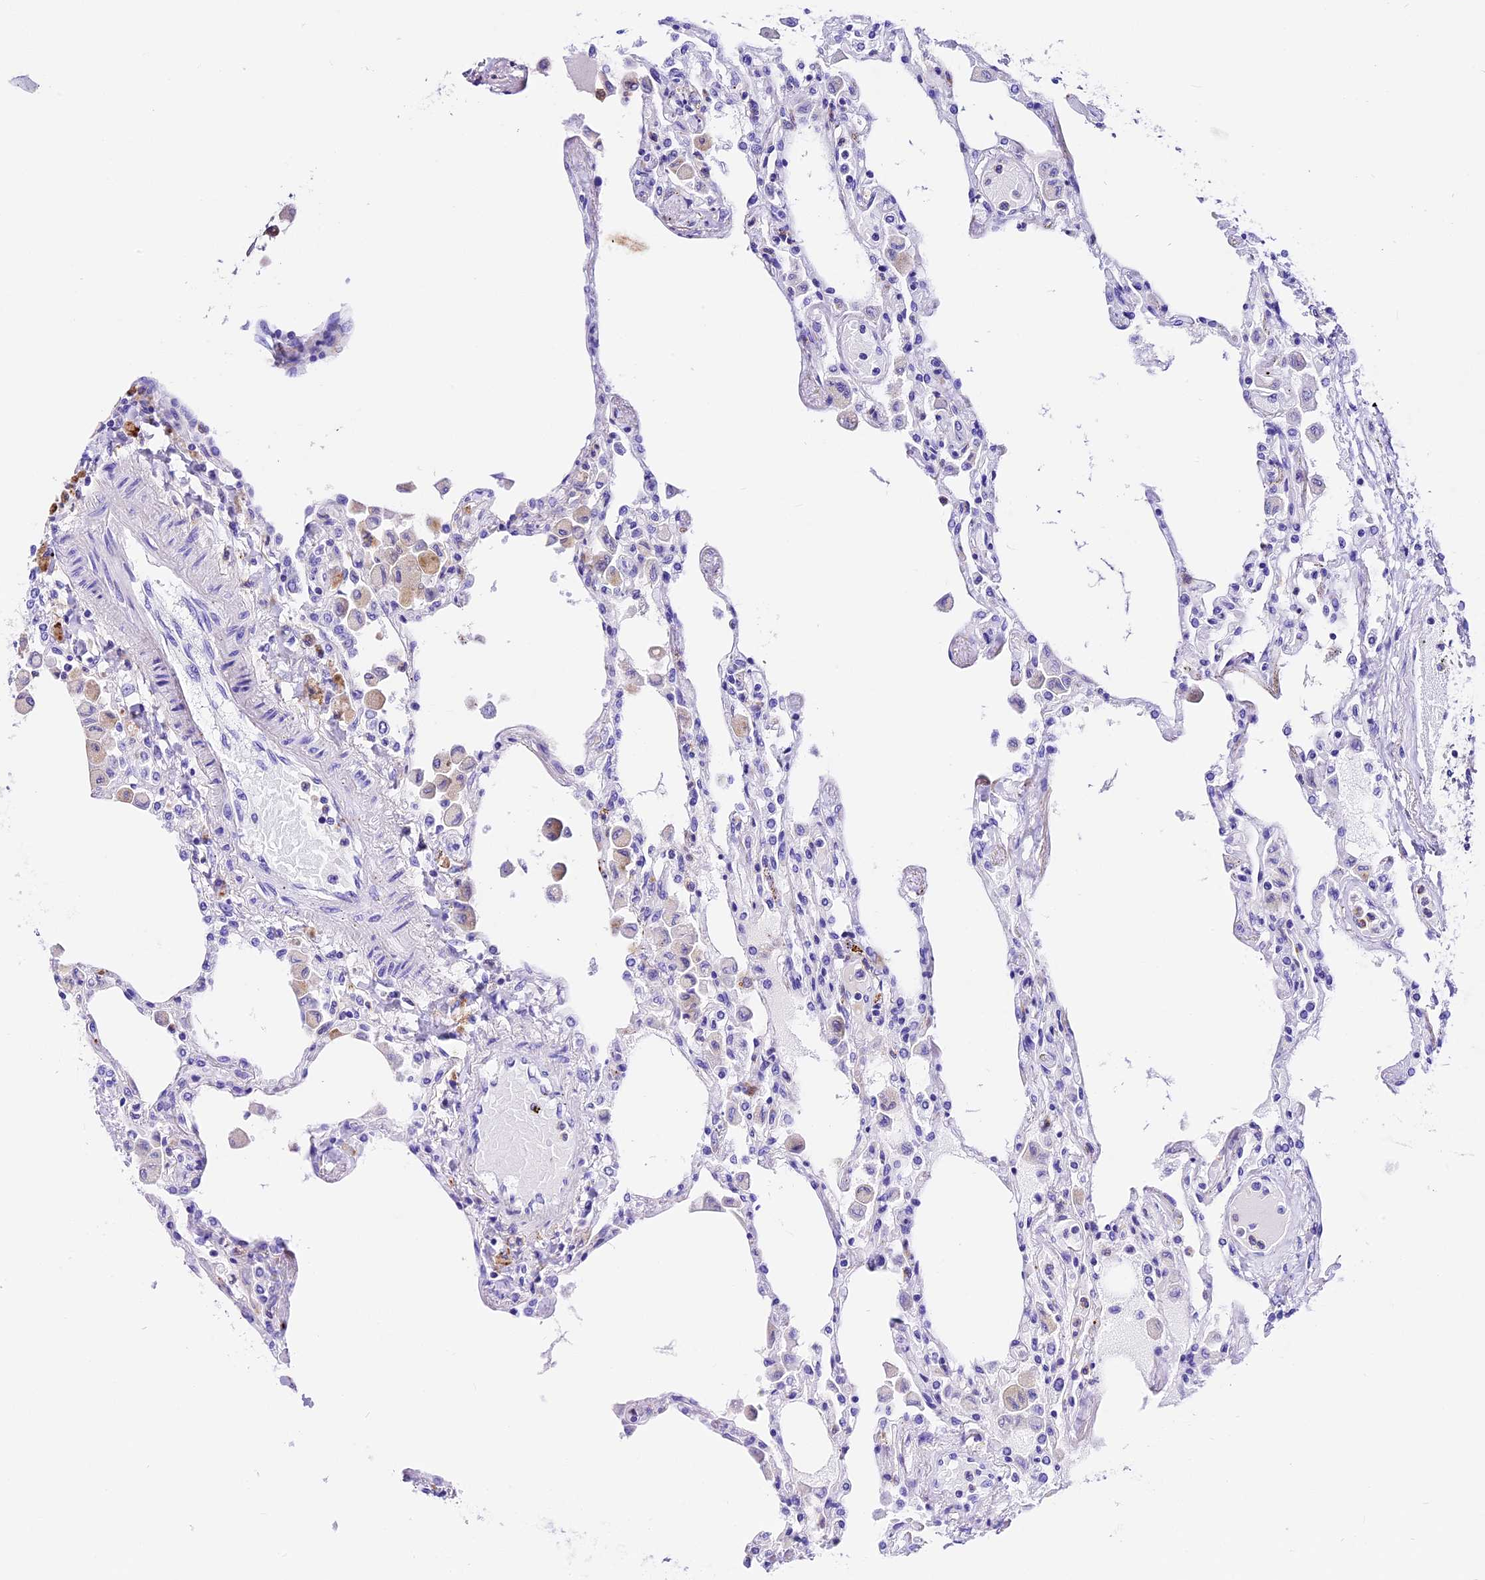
{"staining": {"intensity": "negative", "quantity": "none", "location": "none"}, "tissue": "lung", "cell_type": "Alveolar cells", "image_type": "normal", "snomed": [{"axis": "morphology", "description": "Normal tissue, NOS"}, {"axis": "topography", "description": "Bronchus"}, {"axis": "topography", "description": "Lung"}], "caption": "Normal lung was stained to show a protein in brown. There is no significant staining in alveolar cells.", "gene": "PSG11", "patient": {"sex": "female", "age": 49}}